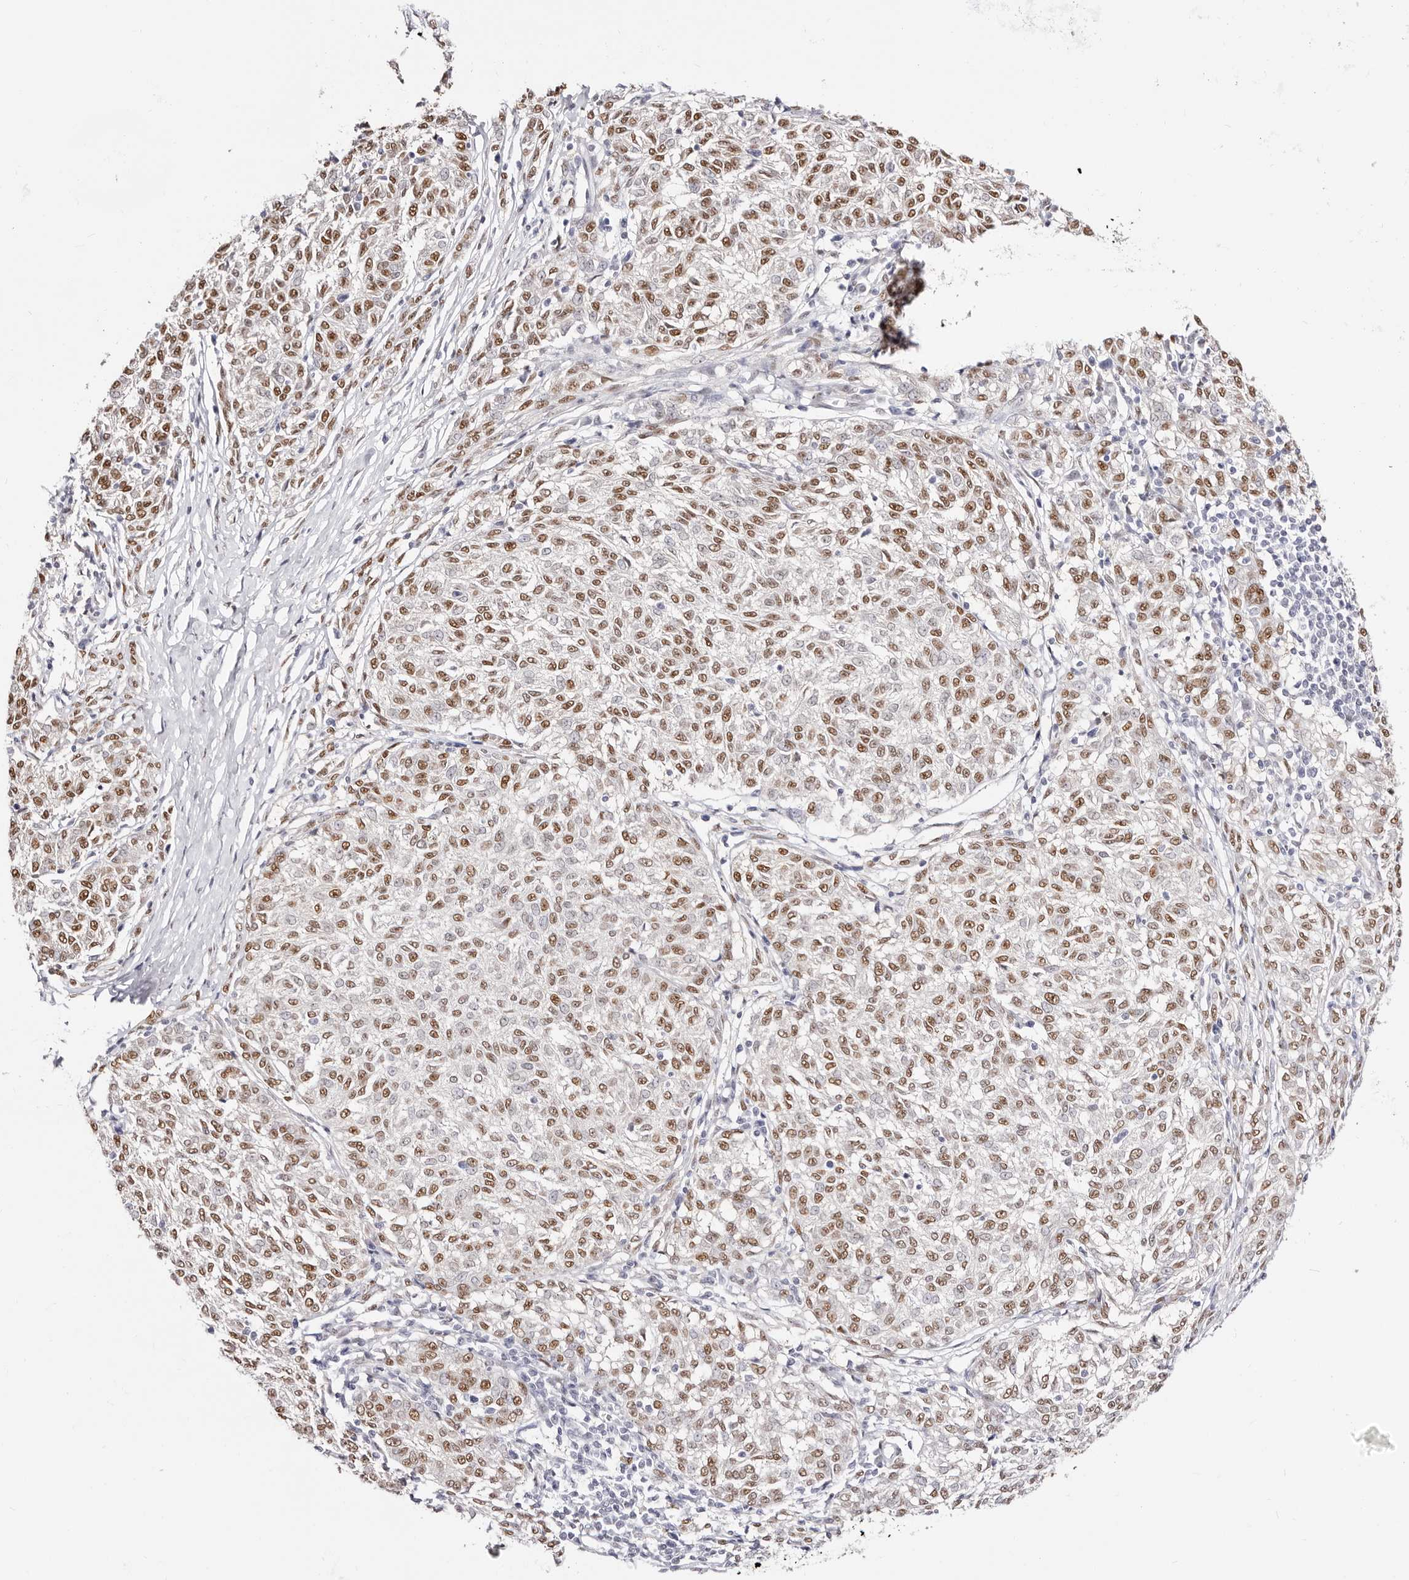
{"staining": {"intensity": "moderate", "quantity": ">75%", "location": "nuclear"}, "tissue": "melanoma", "cell_type": "Tumor cells", "image_type": "cancer", "snomed": [{"axis": "morphology", "description": "Malignant melanoma, NOS"}, {"axis": "topography", "description": "Skin"}], "caption": "Malignant melanoma stained for a protein shows moderate nuclear positivity in tumor cells.", "gene": "TKT", "patient": {"sex": "female", "age": 72}}